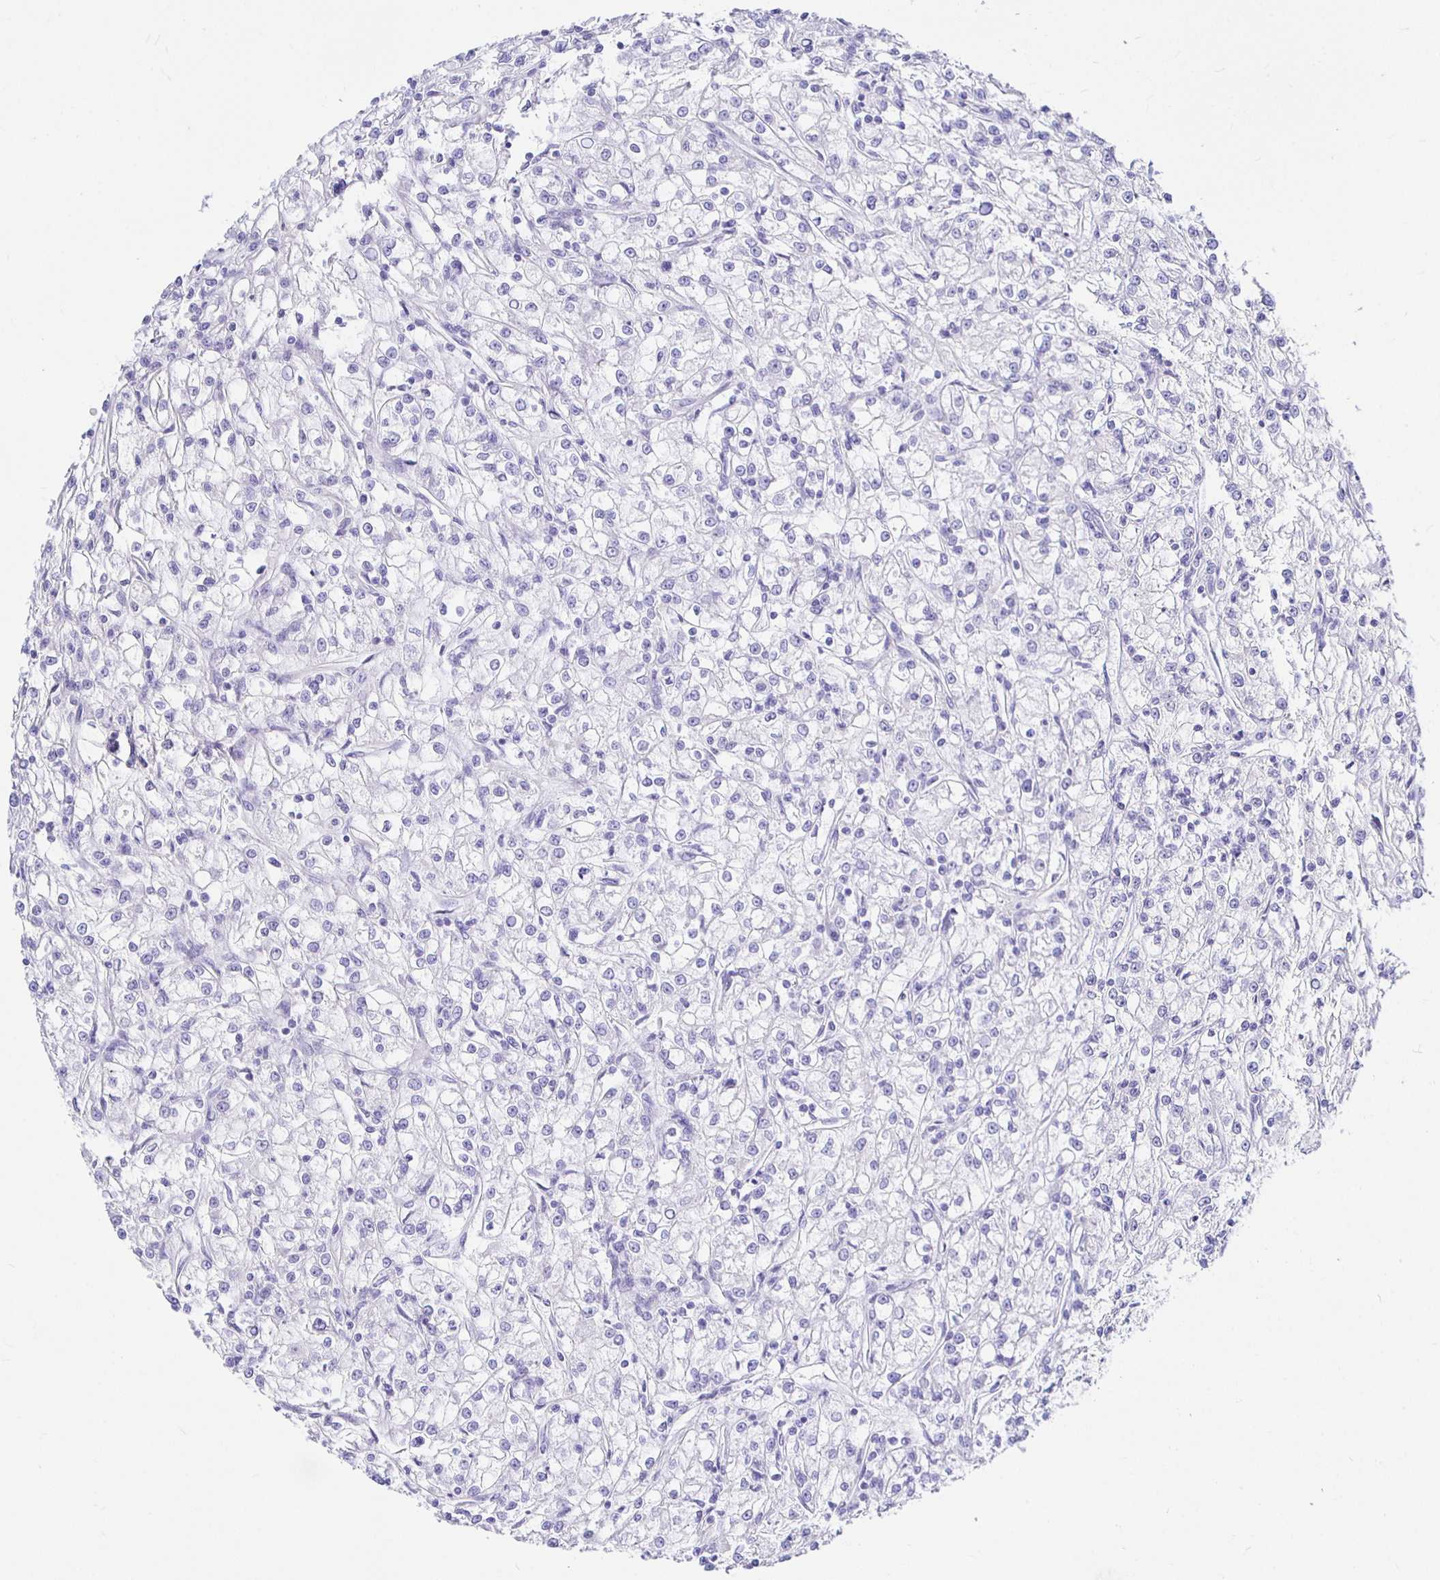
{"staining": {"intensity": "negative", "quantity": "none", "location": "none"}, "tissue": "renal cancer", "cell_type": "Tumor cells", "image_type": "cancer", "snomed": [{"axis": "morphology", "description": "Adenocarcinoma, NOS"}, {"axis": "topography", "description": "Kidney"}], "caption": "Tumor cells are negative for brown protein staining in renal cancer (adenocarcinoma). Nuclei are stained in blue.", "gene": "UMOD", "patient": {"sex": "female", "age": 59}}